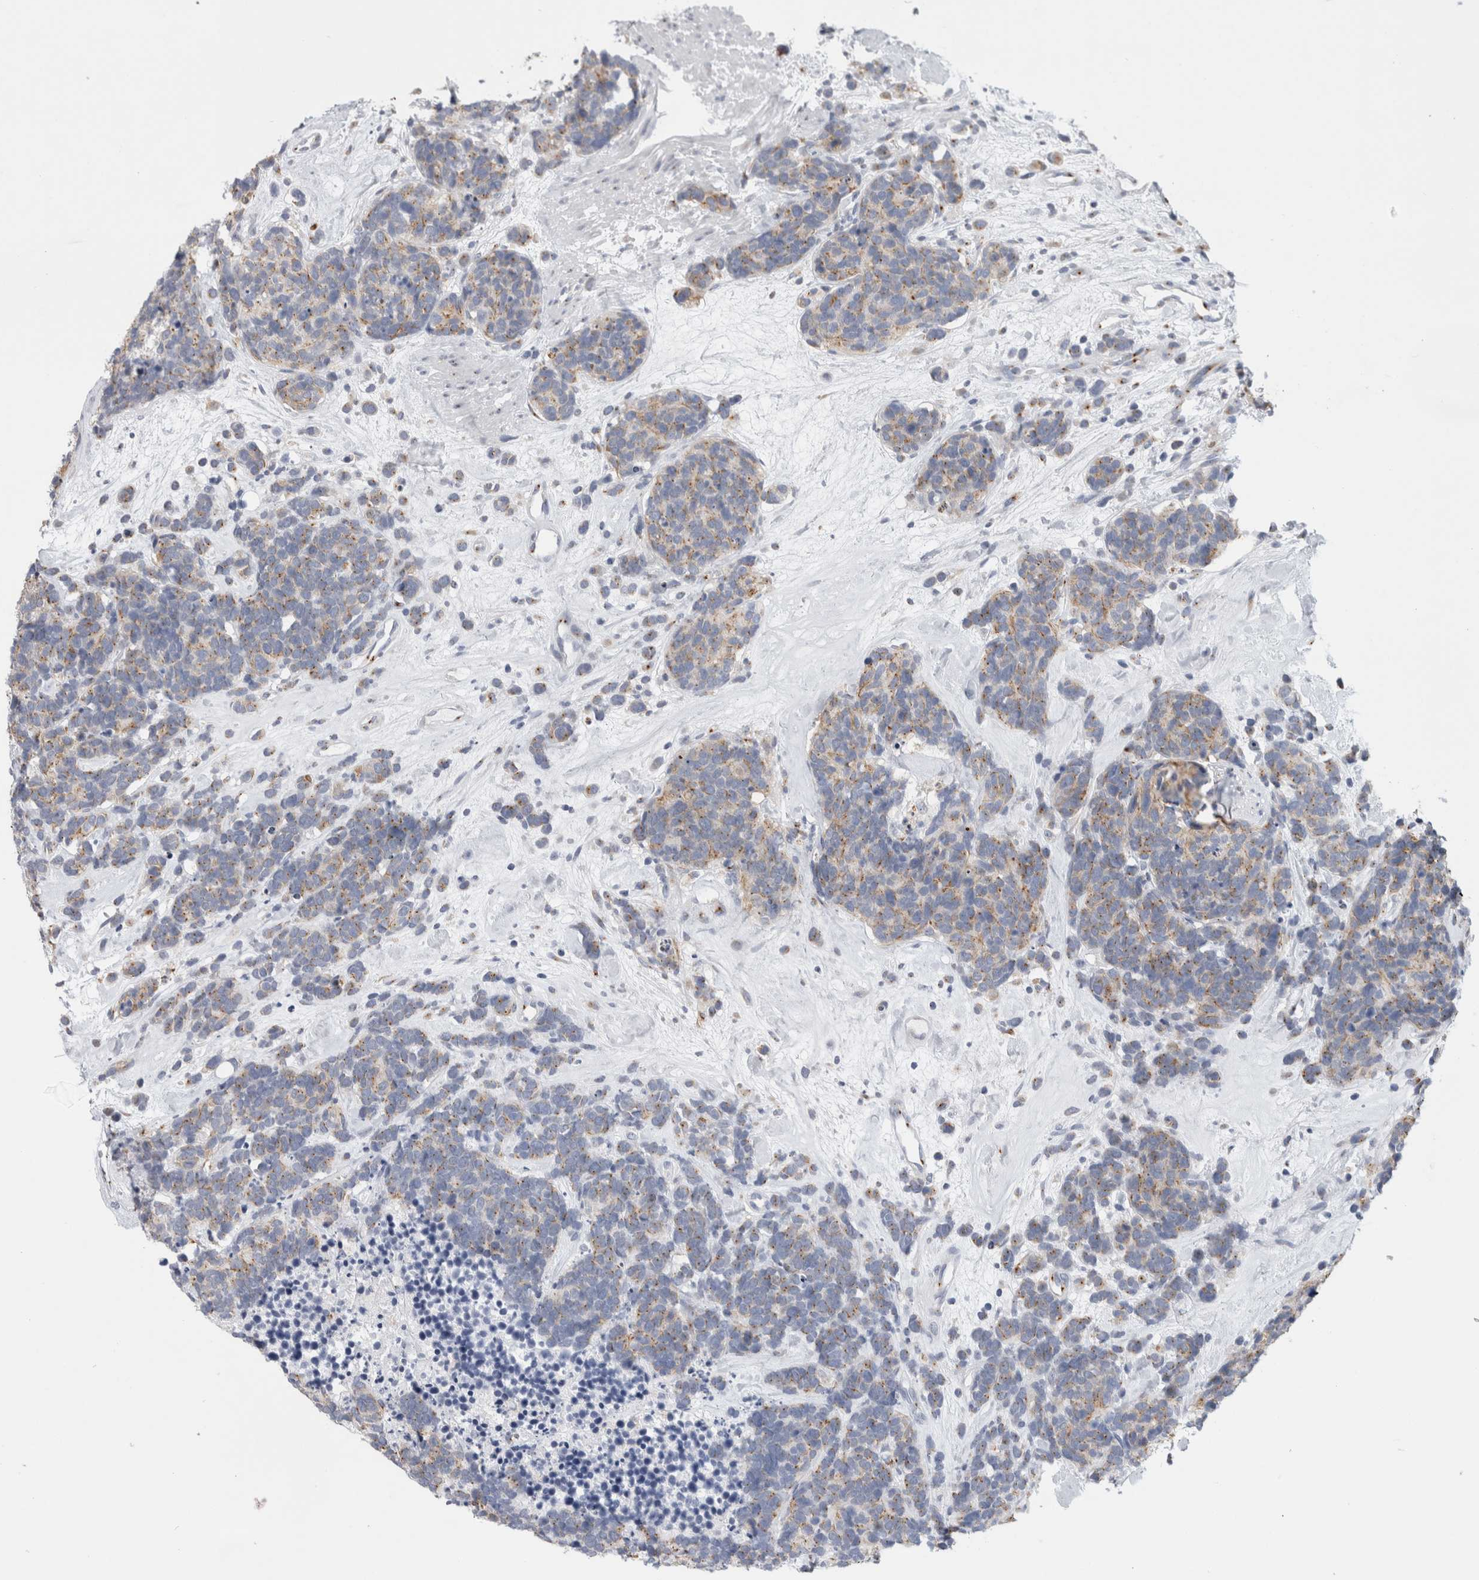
{"staining": {"intensity": "weak", "quantity": ">75%", "location": "cytoplasmic/membranous"}, "tissue": "carcinoid", "cell_type": "Tumor cells", "image_type": "cancer", "snomed": [{"axis": "morphology", "description": "Carcinoma, NOS"}, {"axis": "morphology", "description": "Carcinoid, malignant, NOS"}, {"axis": "topography", "description": "Urinary bladder"}], "caption": "Protein analysis of carcinoid (malignant) tissue displays weak cytoplasmic/membranous positivity in approximately >75% of tumor cells.", "gene": "AKAP9", "patient": {"sex": "male", "age": 57}}